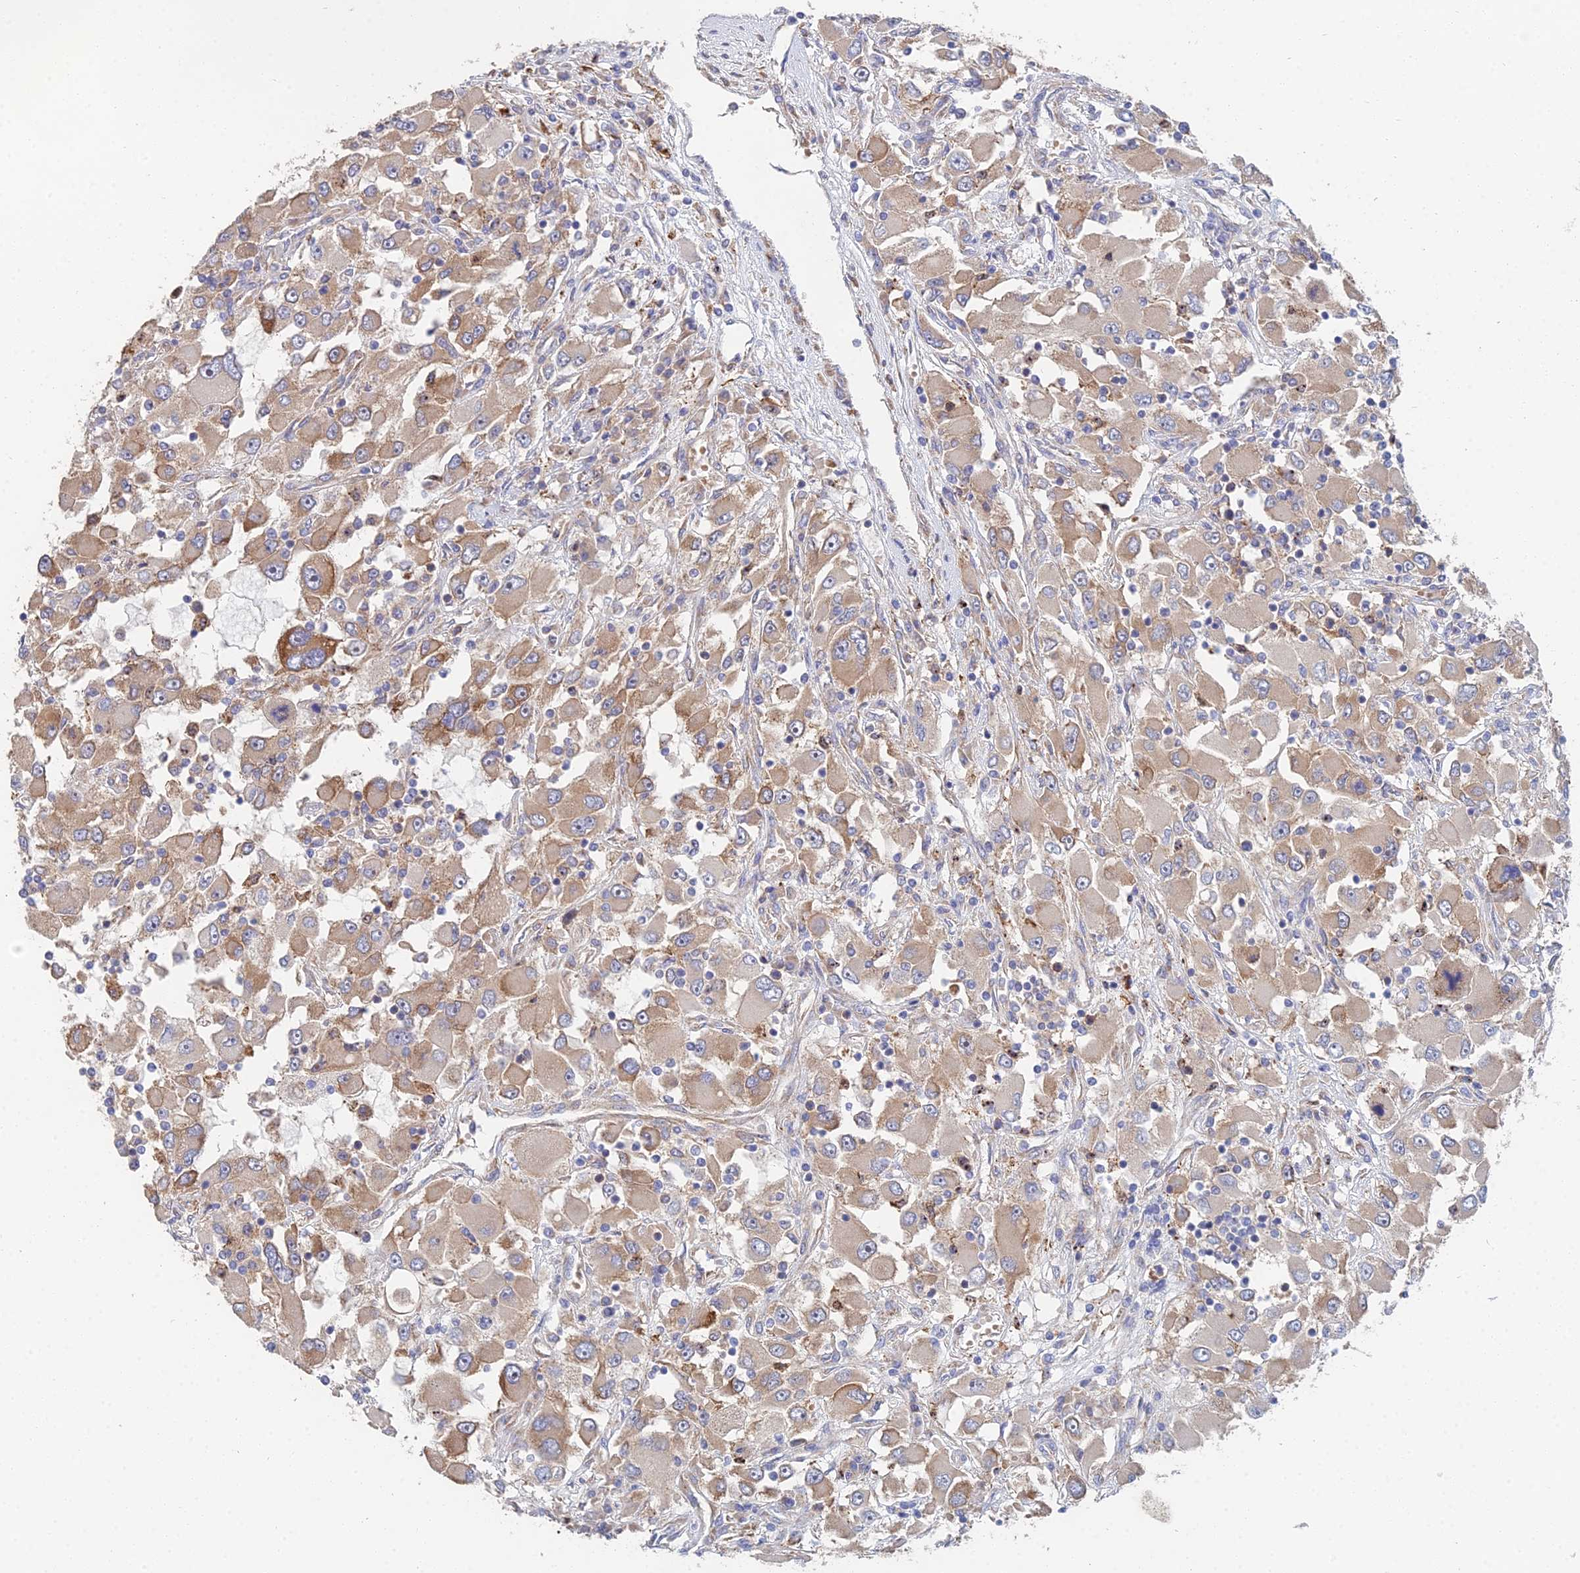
{"staining": {"intensity": "moderate", "quantity": ">75%", "location": "cytoplasmic/membranous"}, "tissue": "renal cancer", "cell_type": "Tumor cells", "image_type": "cancer", "snomed": [{"axis": "morphology", "description": "Adenocarcinoma, NOS"}, {"axis": "topography", "description": "Kidney"}], "caption": "Human adenocarcinoma (renal) stained for a protein (brown) demonstrates moderate cytoplasmic/membranous positive positivity in approximately >75% of tumor cells.", "gene": "ELOF1", "patient": {"sex": "female", "age": 52}}